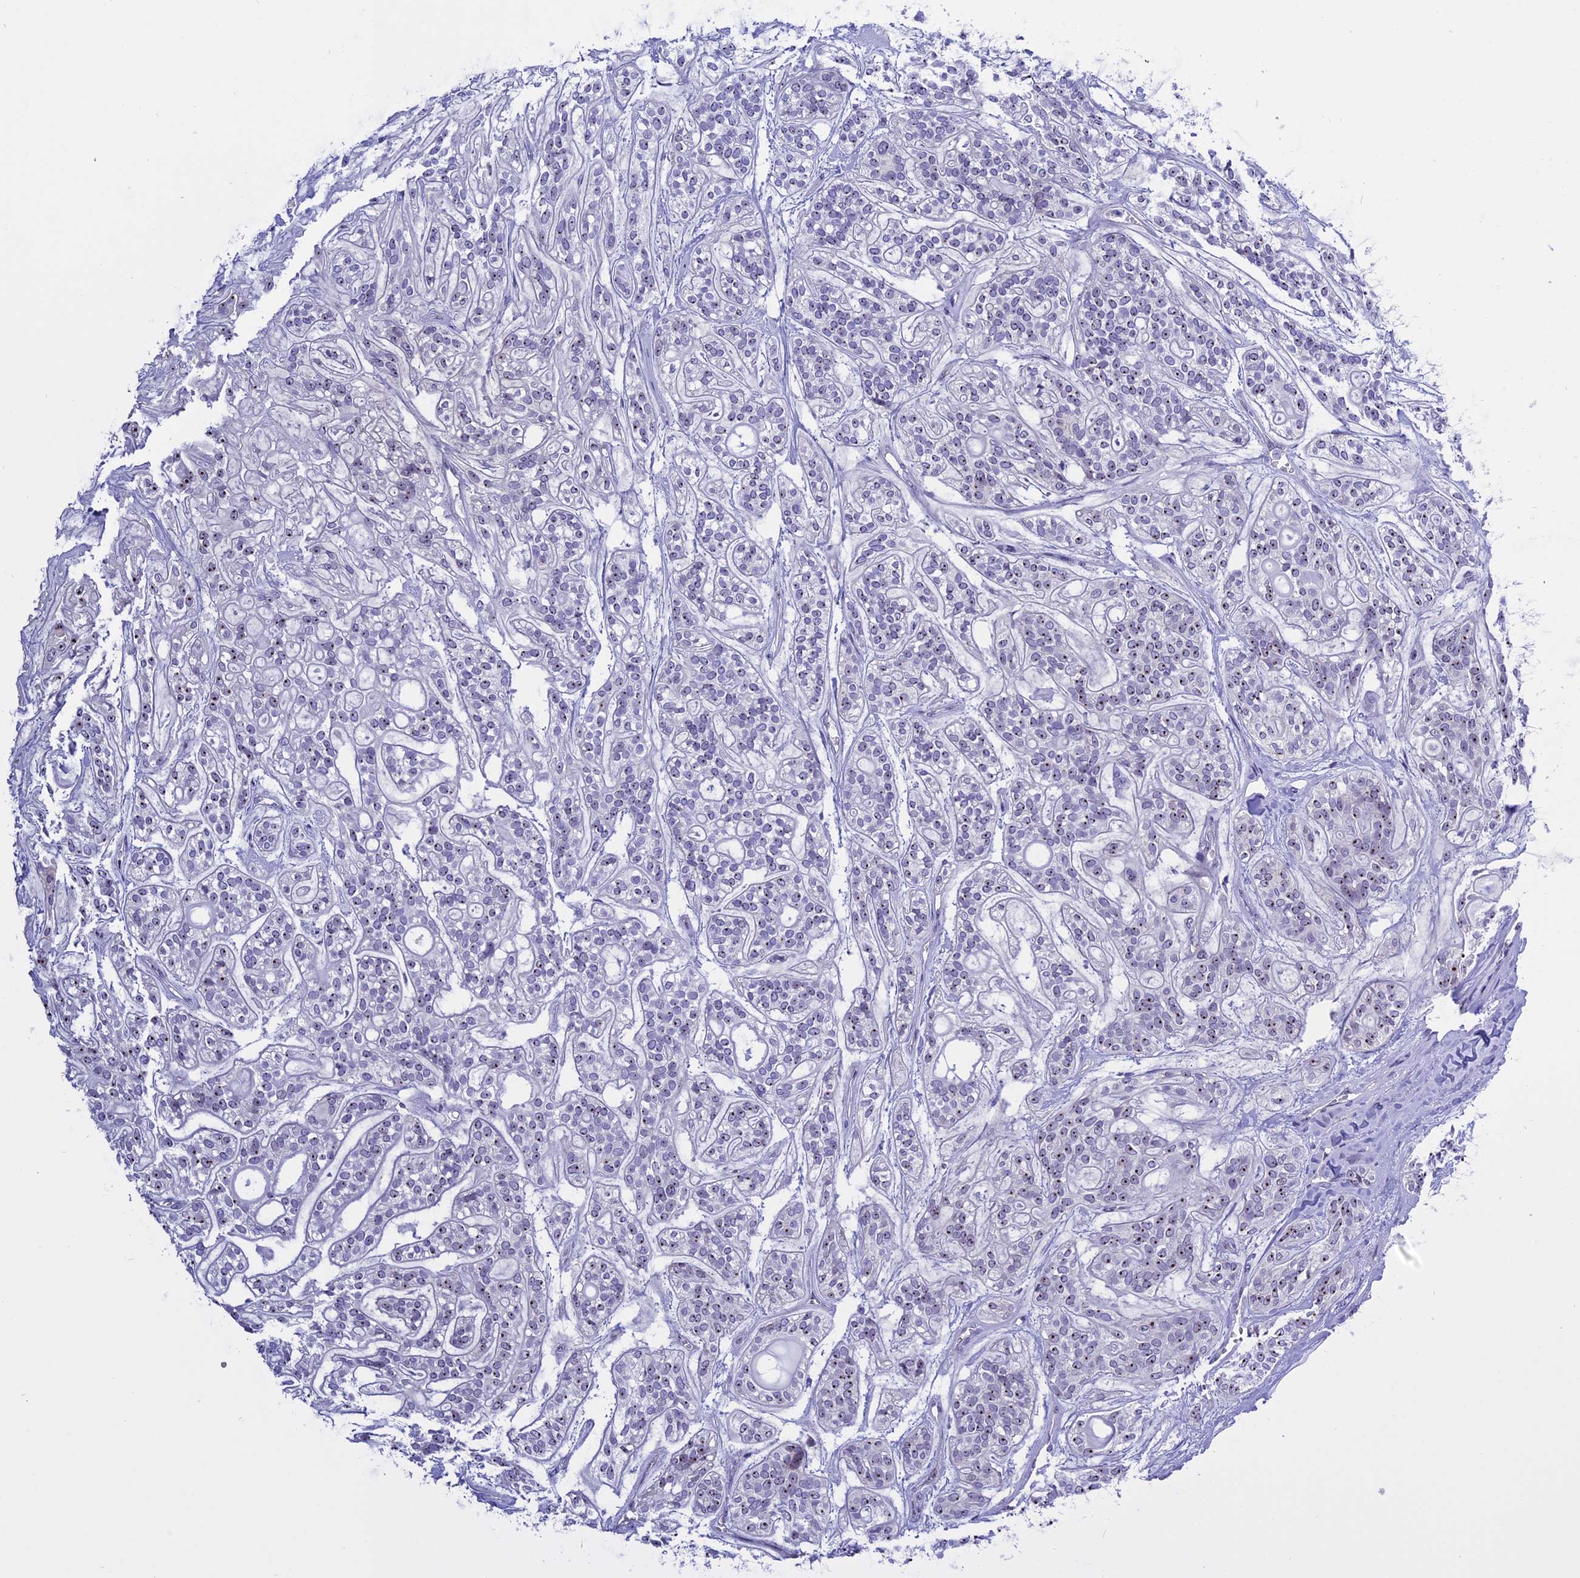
{"staining": {"intensity": "weak", "quantity": "25%-75%", "location": "nuclear"}, "tissue": "head and neck cancer", "cell_type": "Tumor cells", "image_type": "cancer", "snomed": [{"axis": "morphology", "description": "Adenocarcinoma, NOS"}, {"axis": "topography", "description": "Head-Neck"}], "caption": "Approximately 25%-75% of tumor cells in adenocarcinoma (head and neck) exhibit weak nuclear protein positivity as visualized by brown immunohistochemical staining.", "gene": "TBL3", "patient": {"sex": "male", "age": 66}}